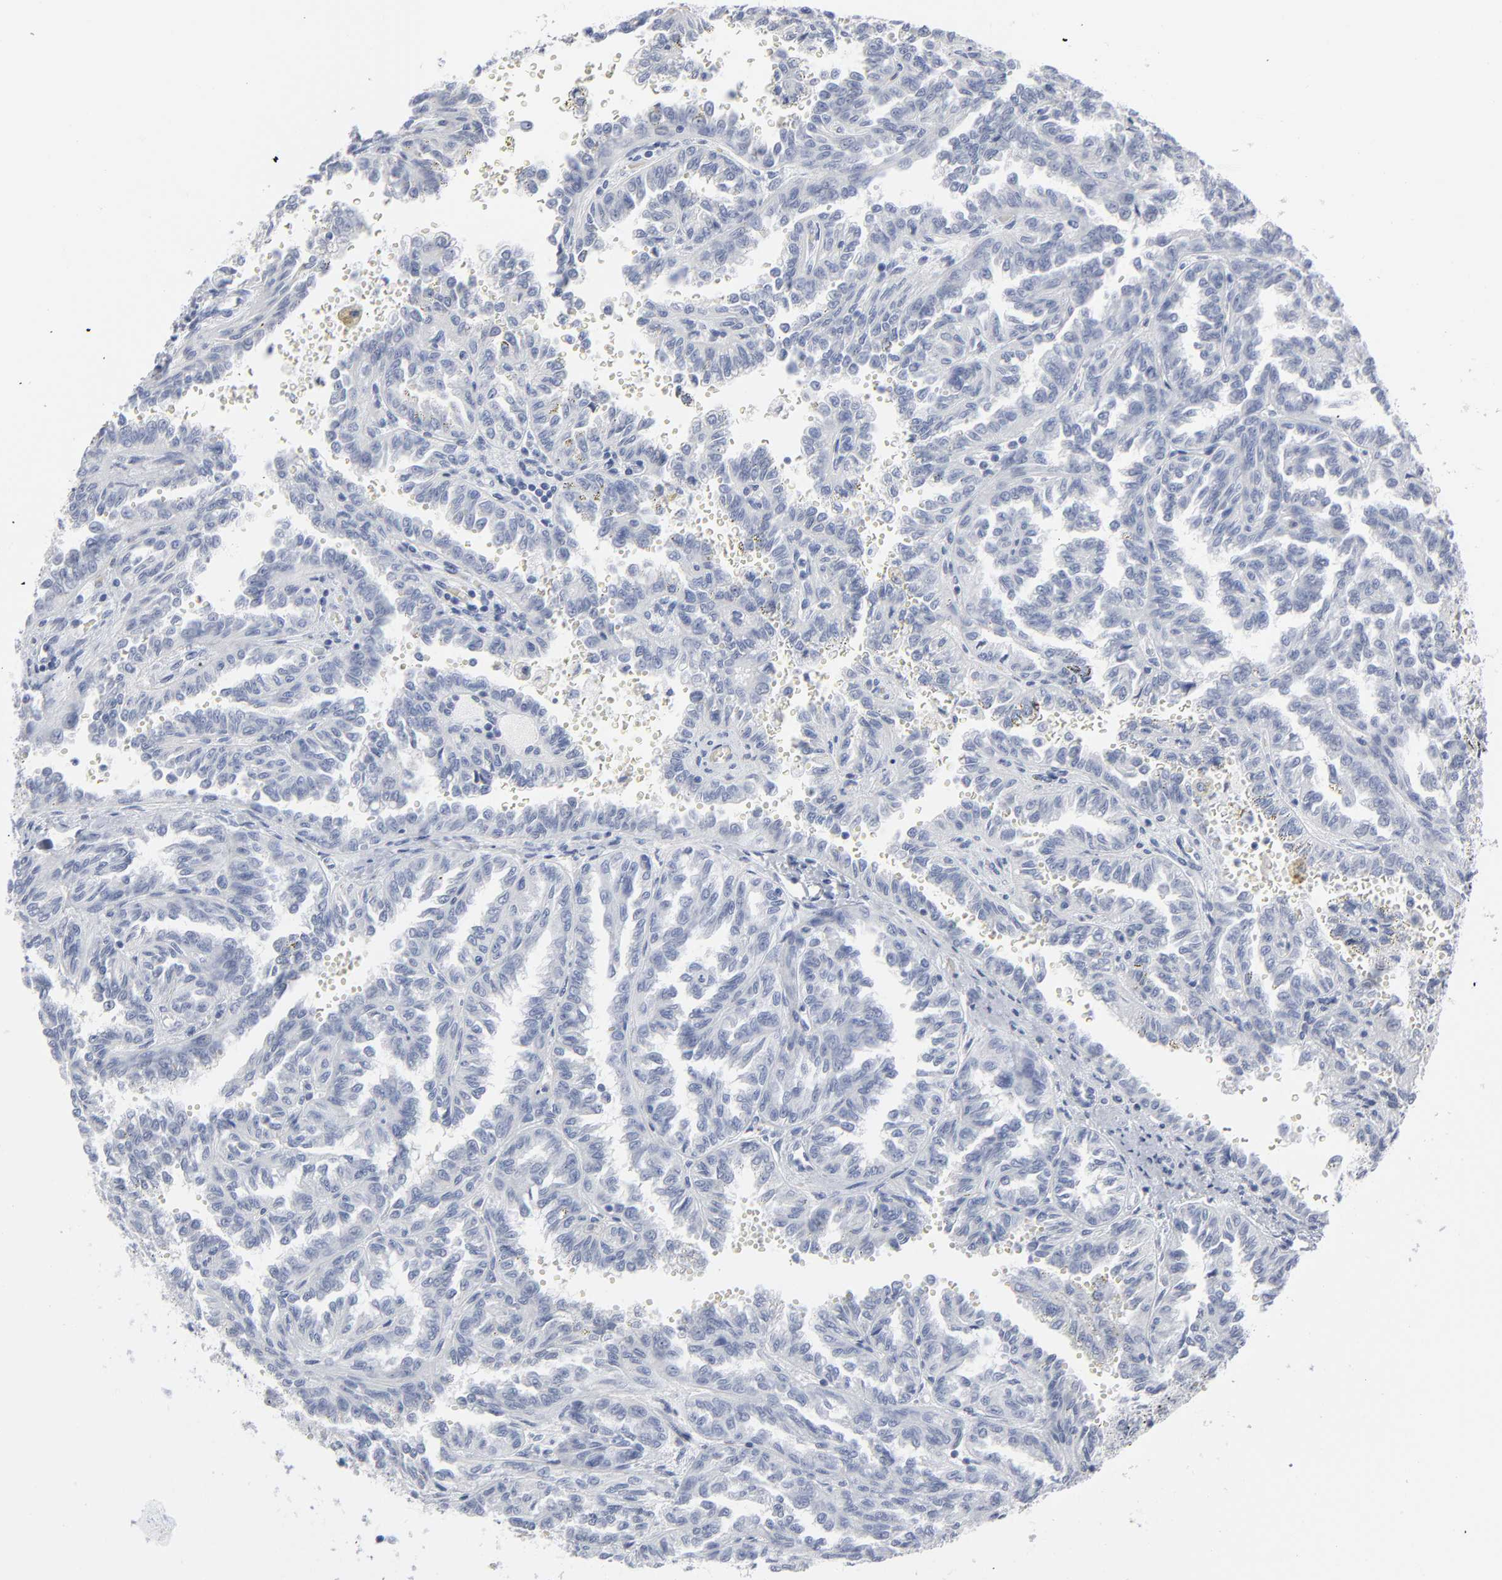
{"staining": {"intensity": "negative", "quantity": "none", "location": "none"}, "tissue": "renal cancer", "cell_type": "Tumor cells", "image_type": "cancer", "snomed": [{"axis": "morphology", "description": "Inflammation, NOS"}, {"axis": "morphology", "description": "Adenocarcinoma, NOS"}, {"axis": "topography", "description": "Kidney"}], "caption": "Protein analysis of renal adenocarcinoma exhibits no significant positivity in tumor cells.", "gene": "PAGE1", "patient": {"sex": "male", "age": 68}}